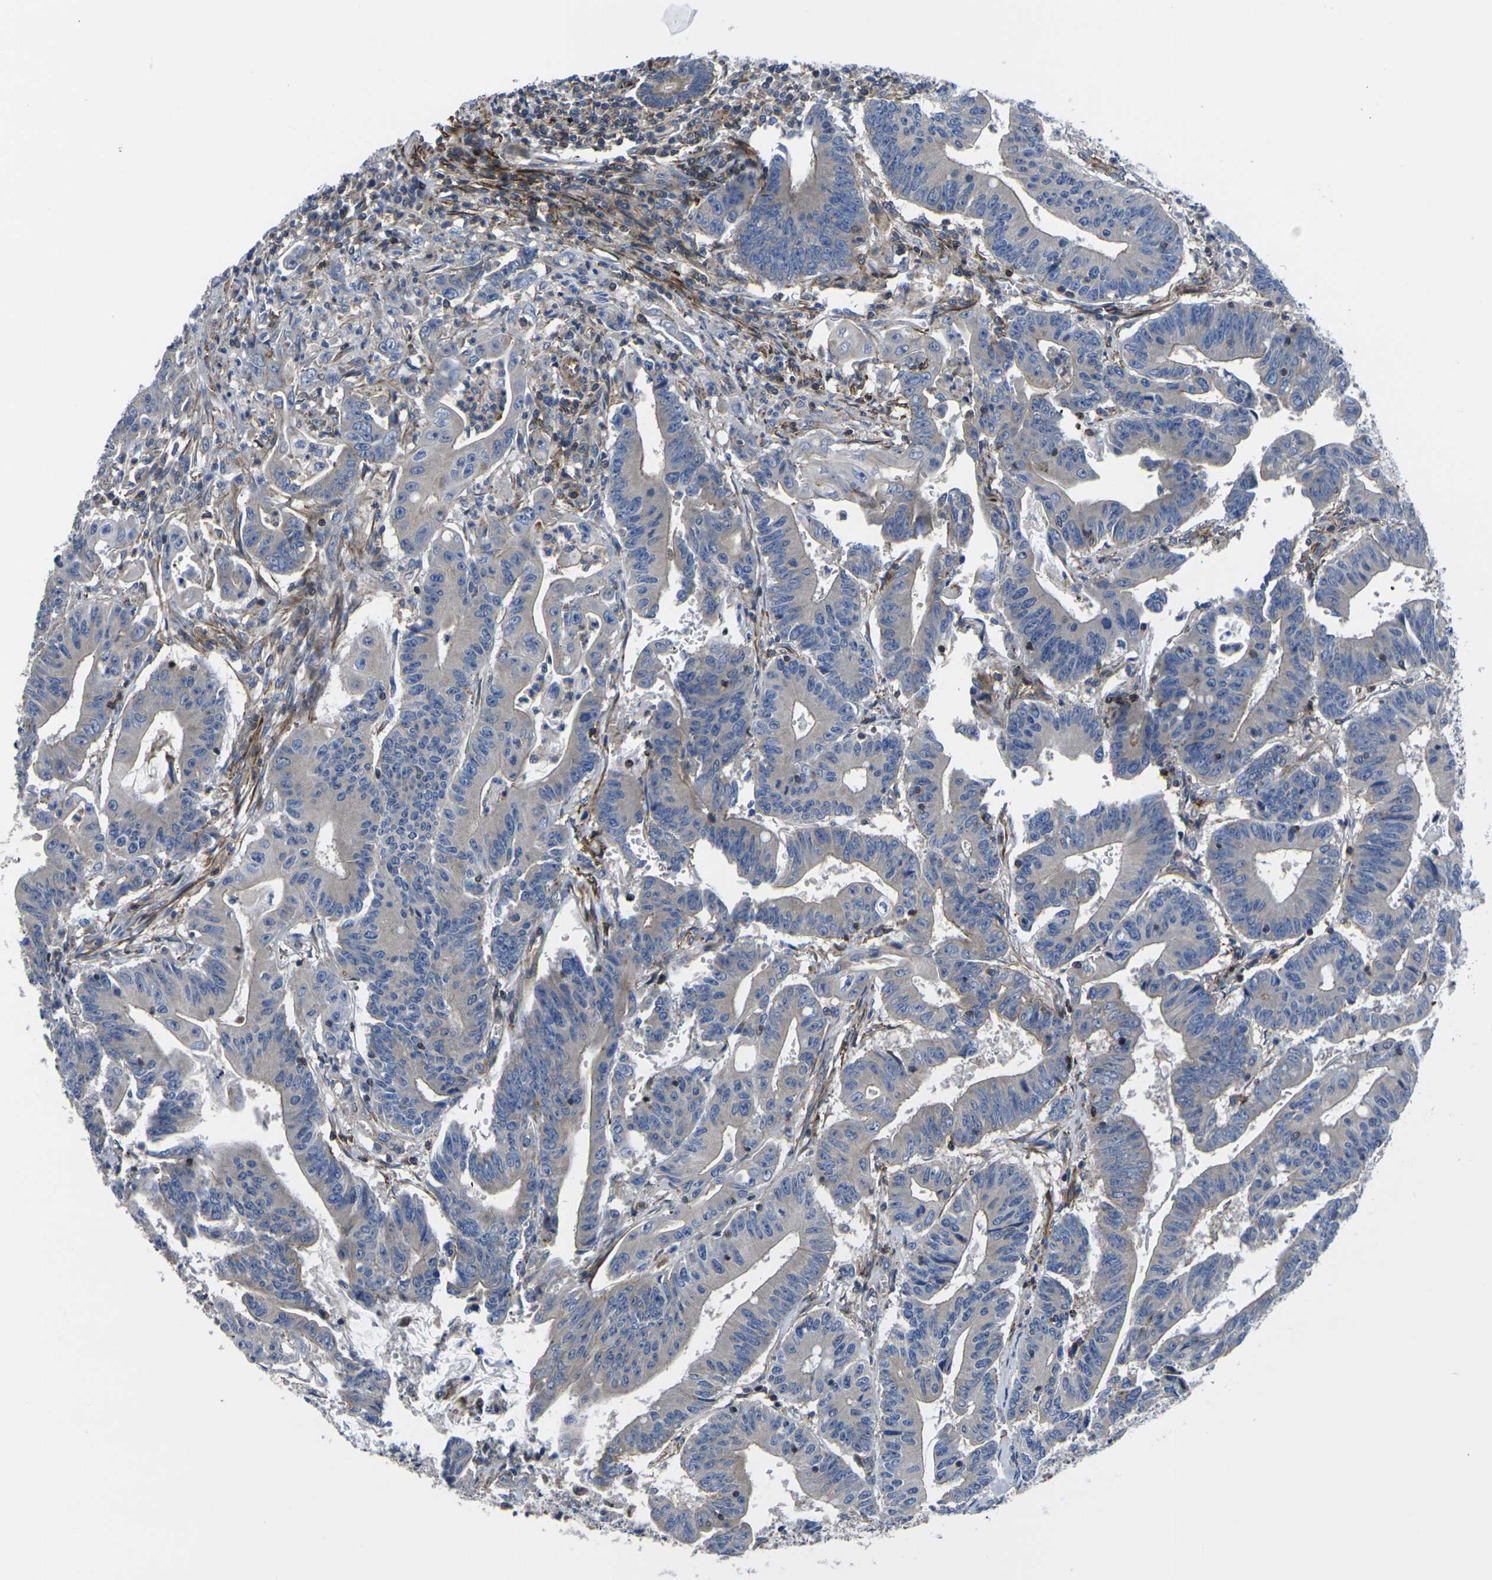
{"staining": {"intensity": "weak", "quantity": "<25%", "location": "cytoplasmic/membranous"}, "tissue": "colorectal cancer", "cell_type": "Tumor cells", "image_type": "cancer", "snomed": [{"axis": "morphology", "description": "Adenocarcinoma, NOS"}, {"axis": "topography", "description": "Colon"}], "caption": "Tumor cells show no significant protein positivity in colorectal cancer. Nuclei are stained in blue.", "gene": "GPR4", "patient": {"sex": "male", "age": 45}}